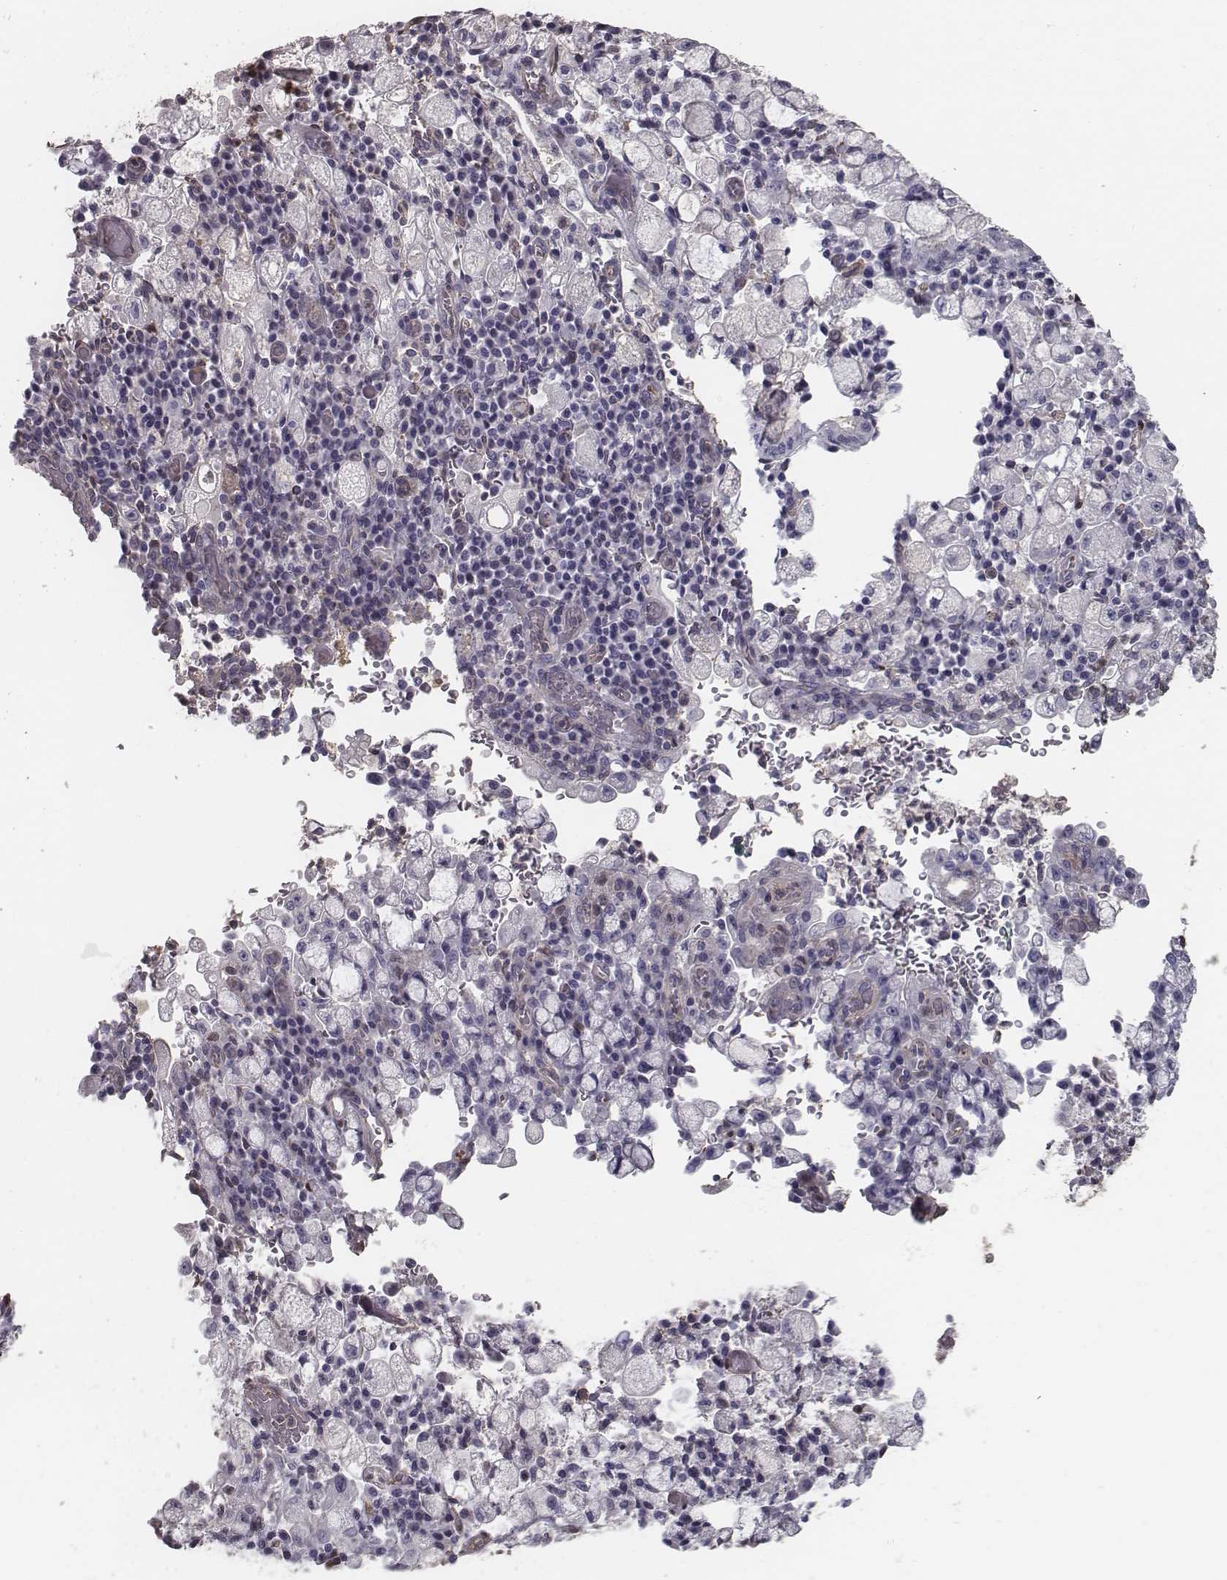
{"staining": {"intensity": "negative", "quantity": "none", "location": "none"}, "tissue": "stomach cancer", "cell_type": "Tumor cells", "image_type": "cancer", "snomed": [{"axis": "morphology", "description": "Adenocarcinoma, NOS"}, {"axis": "topography", "description": "Stomach"}], "caption": "The IHC photomicrograph has no significant positivity in tumor cells of adenocarcinoma (stomach) tissue.", "gene": "ISYNA1", "patient": {"sex": "male", "age": 58}}